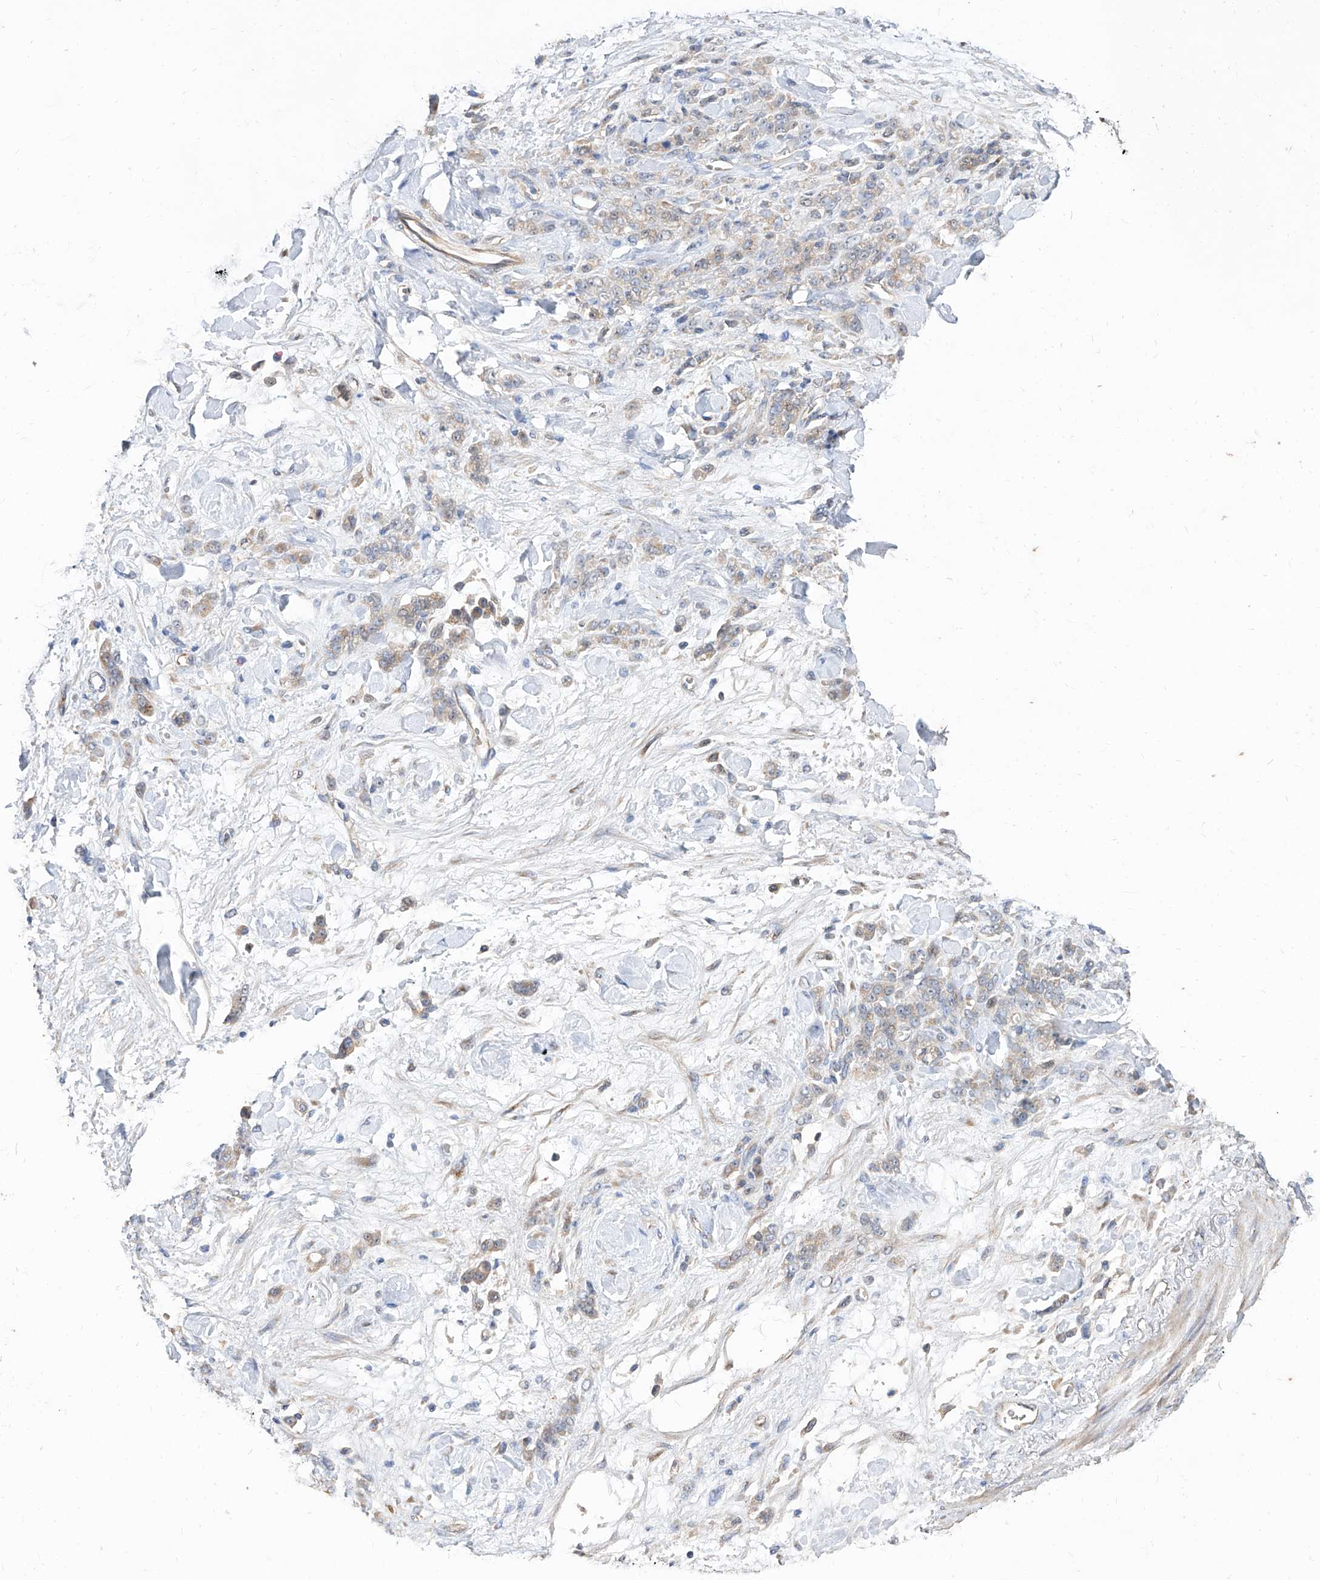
{"staining": {"intensity": "weak", "quantity": "25%-75%", "location": "cytoplasmic/membranous"}, "tissue": "stomach cancer", "cell_type": "Tumor cells", "image_type": "cancer", "snomed": [{"axis": "morphology", "description": "Normal tissue, NOS"}, {"axis": "morphology", "description": "Adenocarcinoma, NOS"}, {"axis": "topography", "description": "Stomach"}], "caption": "Immunohistochemical staining of human adenocarcinoma (stomach) demonstrates weak cytoplasmic/membranous protein staining in approximately 25%-75% of tumor cells.", "gene": "DIRAS3", "patient": {"sex": "male", "age": 82}}